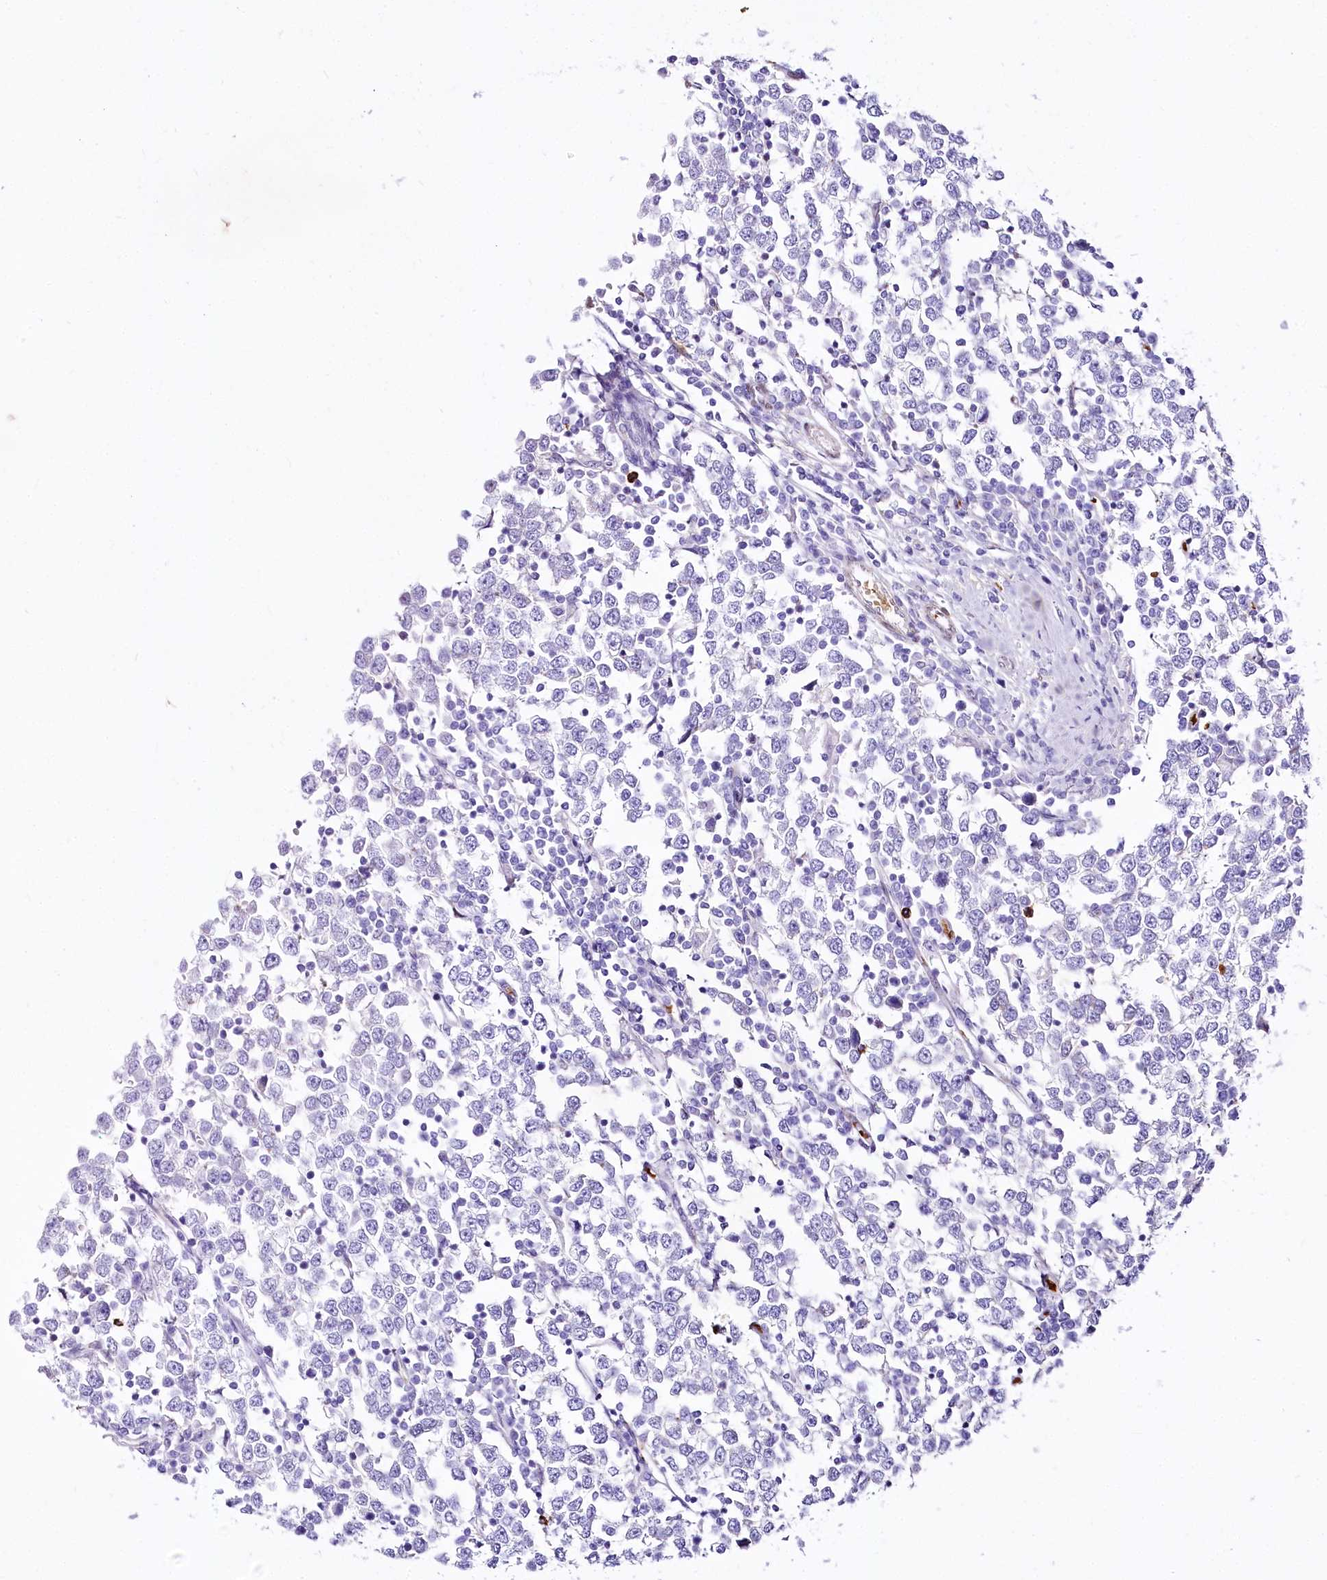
{"staining": {"intensity": "negative", "quantity": "none", "location": "none"}, "tissue": "testis cancer", "cell_type": "Tumor cells", "image_type": "cancer", "snomed": [{"axis": "morphology", "description": "Seminoma, NOS"}, {"axis": "topography", "description": "Testis"}], "caption": "Micrograph shows no significant protein expression in tumor cells of testis cancer.", "gene": "PTMS", "patient": {"sex": "male", "age": 65}}